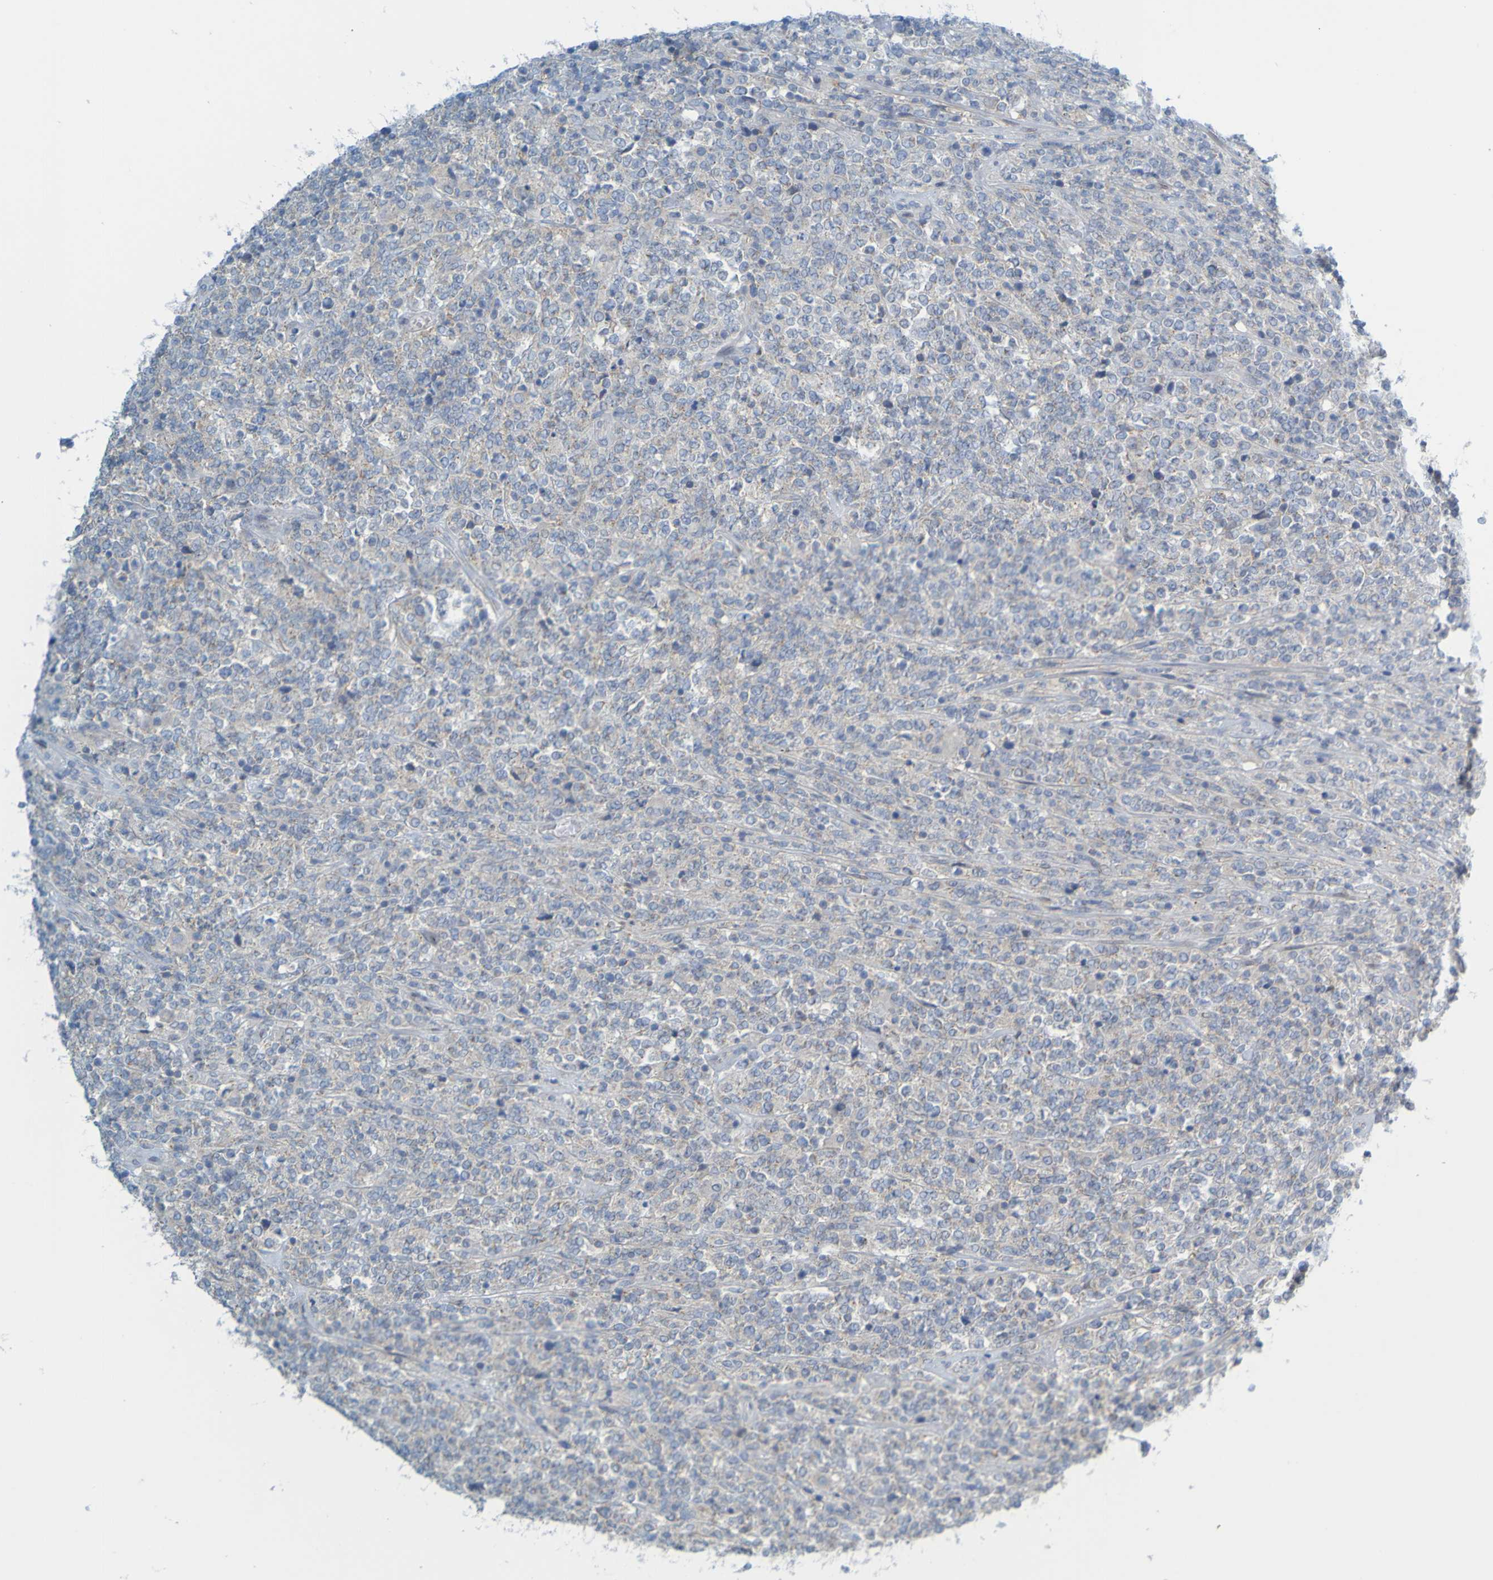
{"staining": {"intensity": "weak", "quantity": "<25%", "location": "cytoplasmic/membranous"}, "tissue": "lymphoma", "cell_type": "Tumor cells", "image_type": "cancer", "snomed": [{"axis": "morphology", "description": "Malignant lymphoma, non-Hodgkin's type, High grade"}, {"axis": "topography", "description": "Soft tissue"}], "caption": "Photomicrograph shows no significant protein expression in tumor cells of high-grade malignant lymphoma, non-Hodgkin's type. Brightfield microscopy of immunohistochemistry stained with DAB (brown) and hematoxylin (blue), captured at high magnification.", "gene": "MAG", "patient": {"sex": "male", "age": 18}}